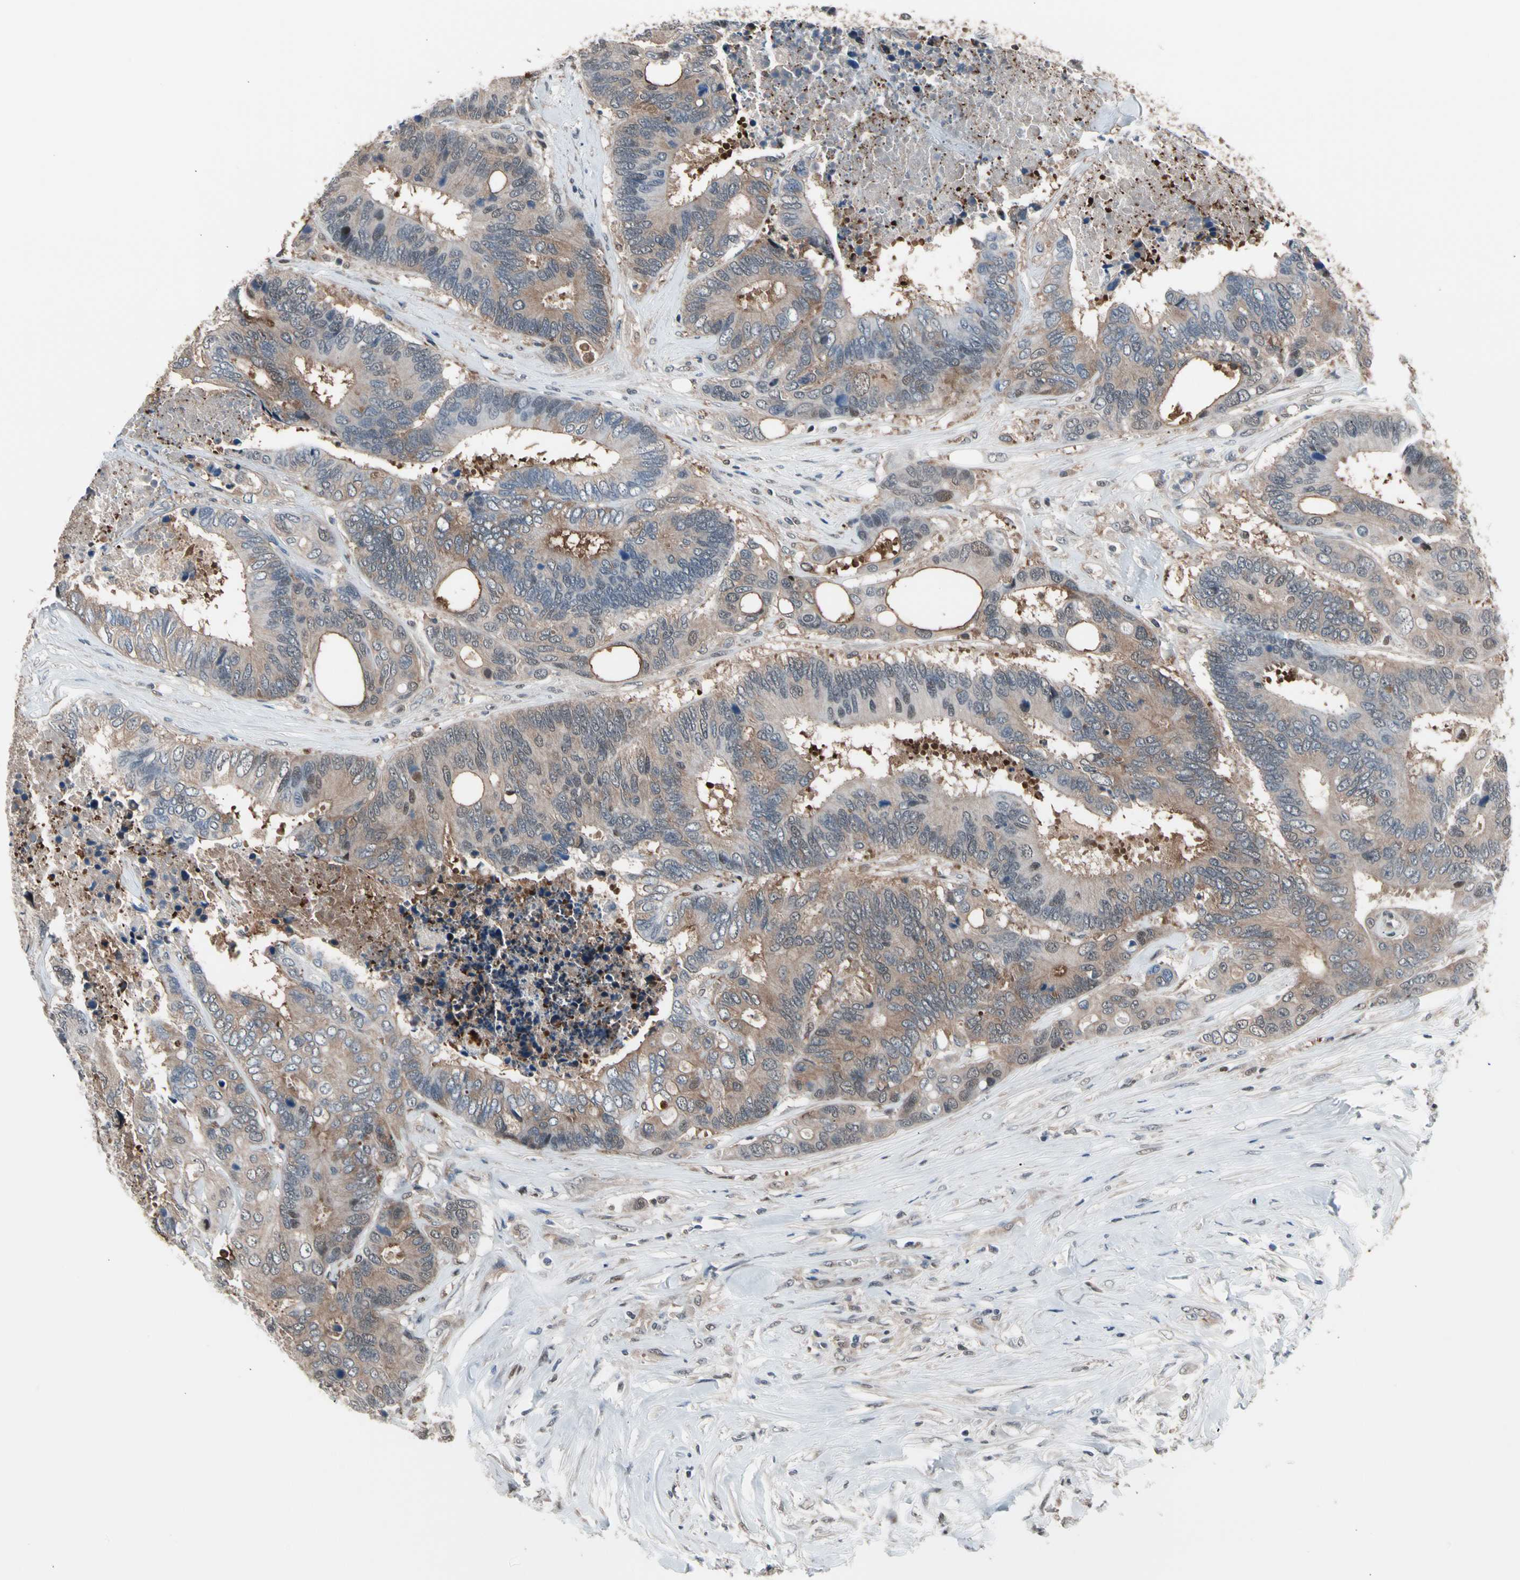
{"staining": {"intensity": "moderate", "quantity": ">75%", "location": "cytoplasmic/membranous"}, "tissue": "colorectal cancer", "cell_type": "Tumor cells", "image_type": "cancer", "snomed": [{"axis": "morphology", "description": "Adenocarcinoma, NOS"}, {"axis": "topography", "description": "Rectum"}], "caption": "Colorectal cancer stained for a protein (brown) shows moderate cytoplasmic/membranous positive staining in about >75% of tumor cells.", "gene": "PSMA2", "patient": {"sex": "male", "age": 55}}